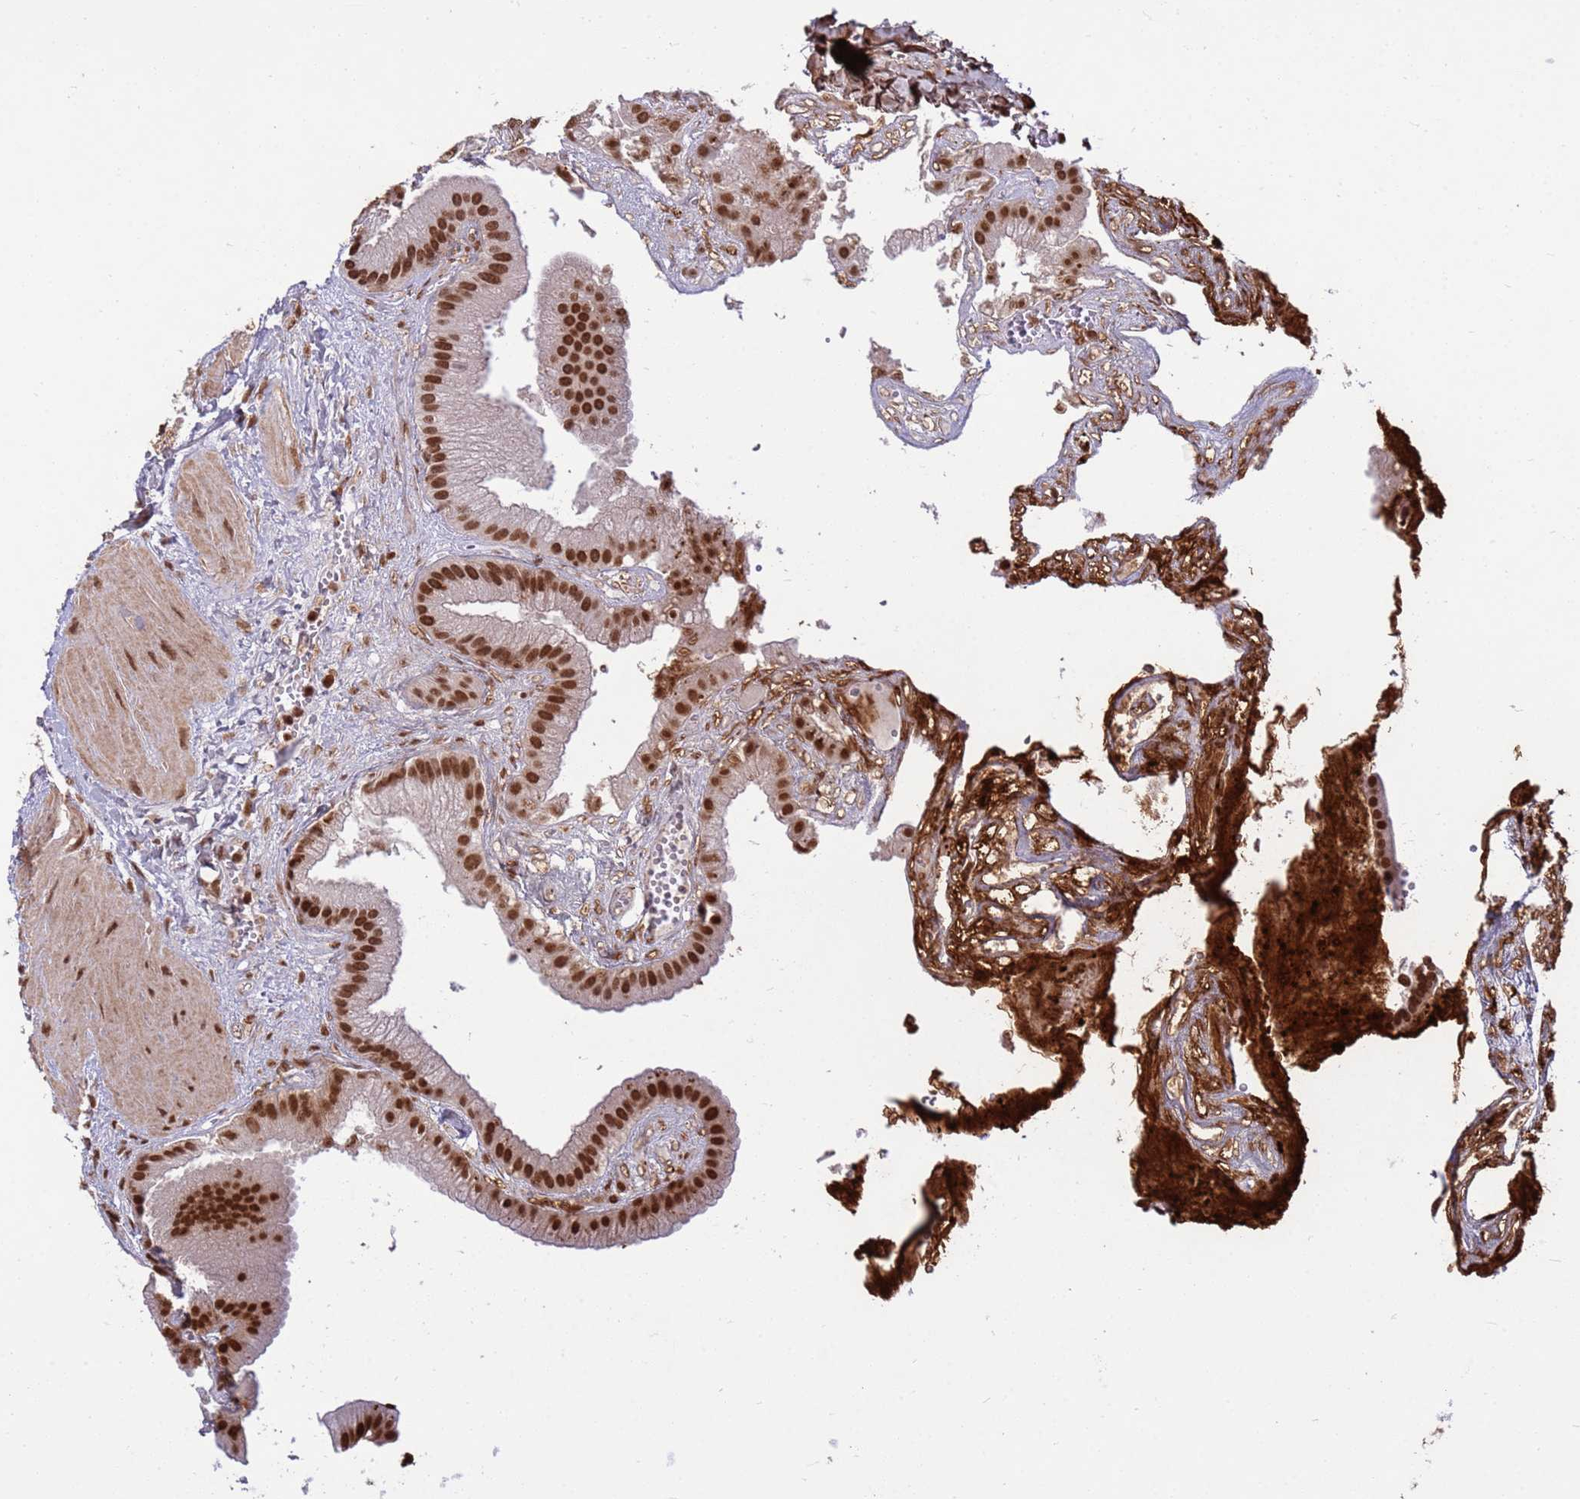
{"staining": {"intensity": "strong", "quantity": ">75%", "location": "nuclear"}, "tissue": "gallbladder", "cell_type": "Glandular cells", "image_type": "normal", "snomed": [{"axis": "morphology", "description": "Normal tissue, NOS"}, {"axis": "topography", "description": "Gallbladder"}], "caption": "This image demonstrates immunohistochemistry (IHC) staining of normal human gallbladder, with high strong nuclear staining in about >75% of glandular cells.", "gene": "H3", "patient": {"sex": "male", "age": 55}}